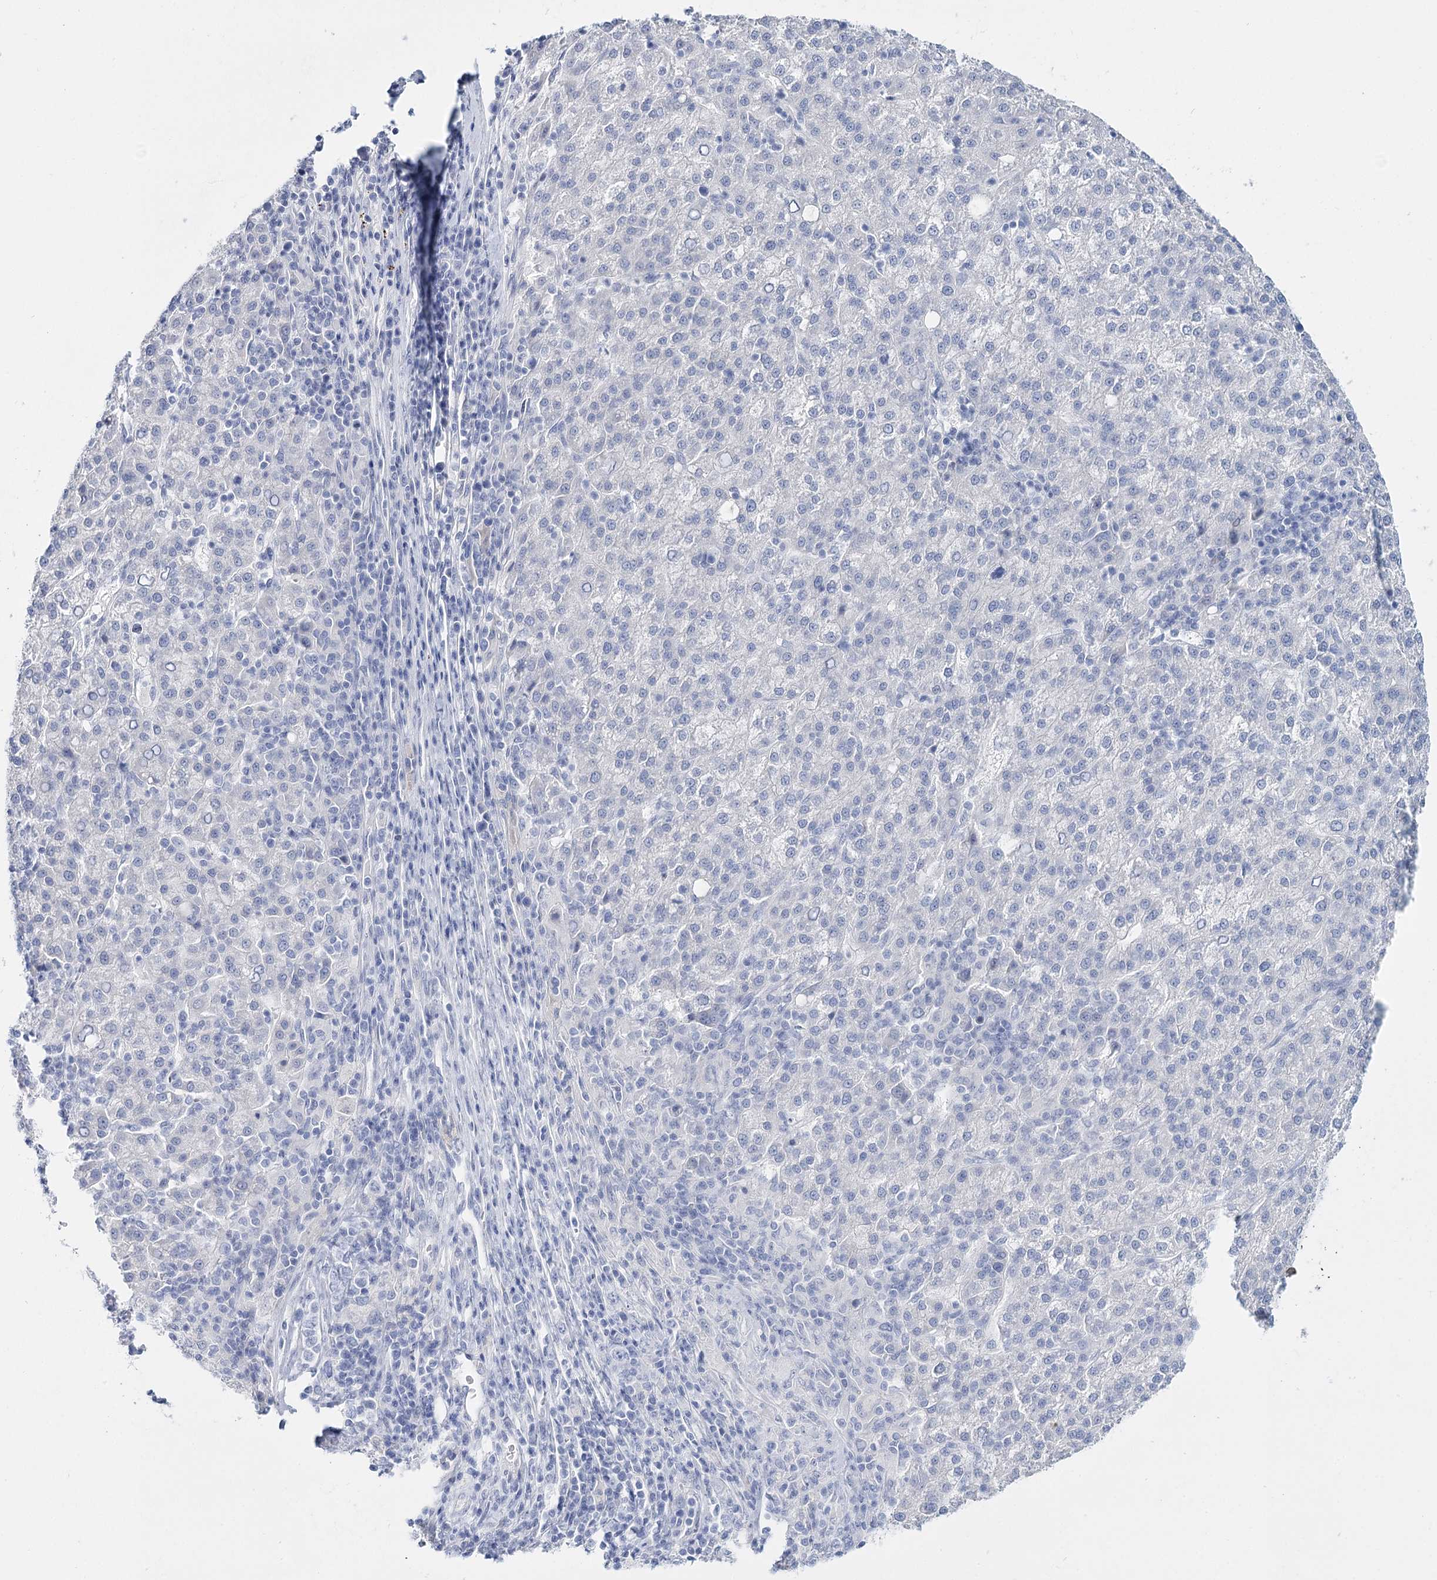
{"staining": {"intensity": "negative", "quantity": "none", "location": "none"}, "tissue": "liver cancer", "cell_type": "Tumor cells", "image_type": "cancer", "snomed": [{"axis": "morphology", "description": "Carcinoma, Hepatocellular, NOS"}, {"axis": "topography", "description": "Liver"}], "caption": "Immunohistochemical staining of human hepatocellular carcinoma (liver) shows no significant expression in tumor cells.", "gene": "SLC17A2", "patient": {"sex": "female", "age": 58}}